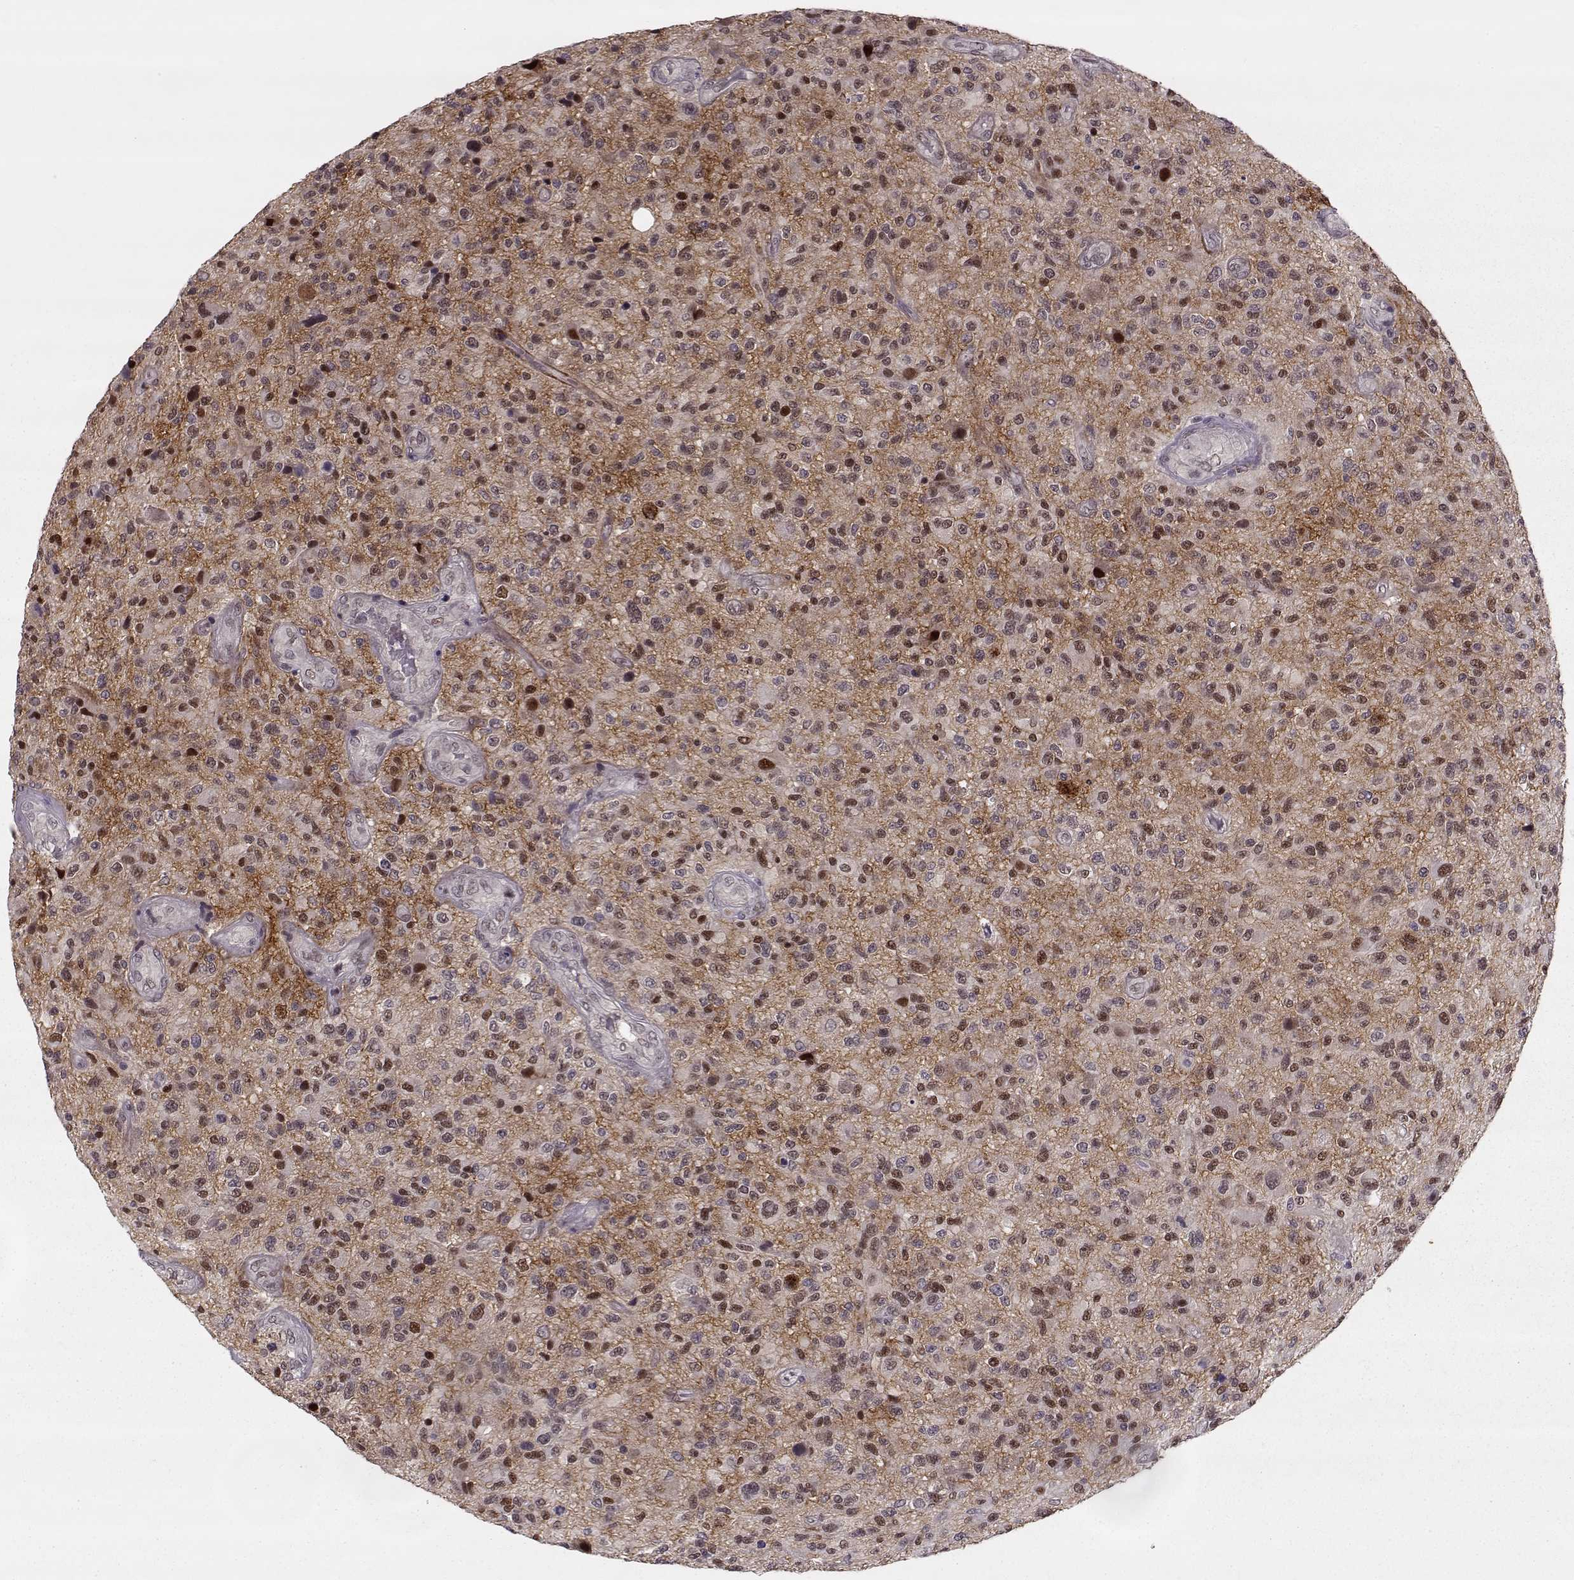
{"staining": {"intensity": "moderate", "quantity": "<25%", "location": "nuclear"}, "tissue": "glioma", "cell_type": "Tumor cells", "image_type": "cancer", "snomed": [{"axis": "morphology", "description": "Glioma, malignant, High grade"}, {"axis": "topography", "description": "Brain"}], "caption": "Tumor cells reveal low levels of moderate nuclear expression in approximately <25% of cells in human malignant glioma (high-grade). The protein of interest is stained brown, and the nuclei are stained in blue (DAB IHC with brightfield microscopy, high magnification).", "gene": "DENND4B", "patient": {"sex": "male", "age": 47}}